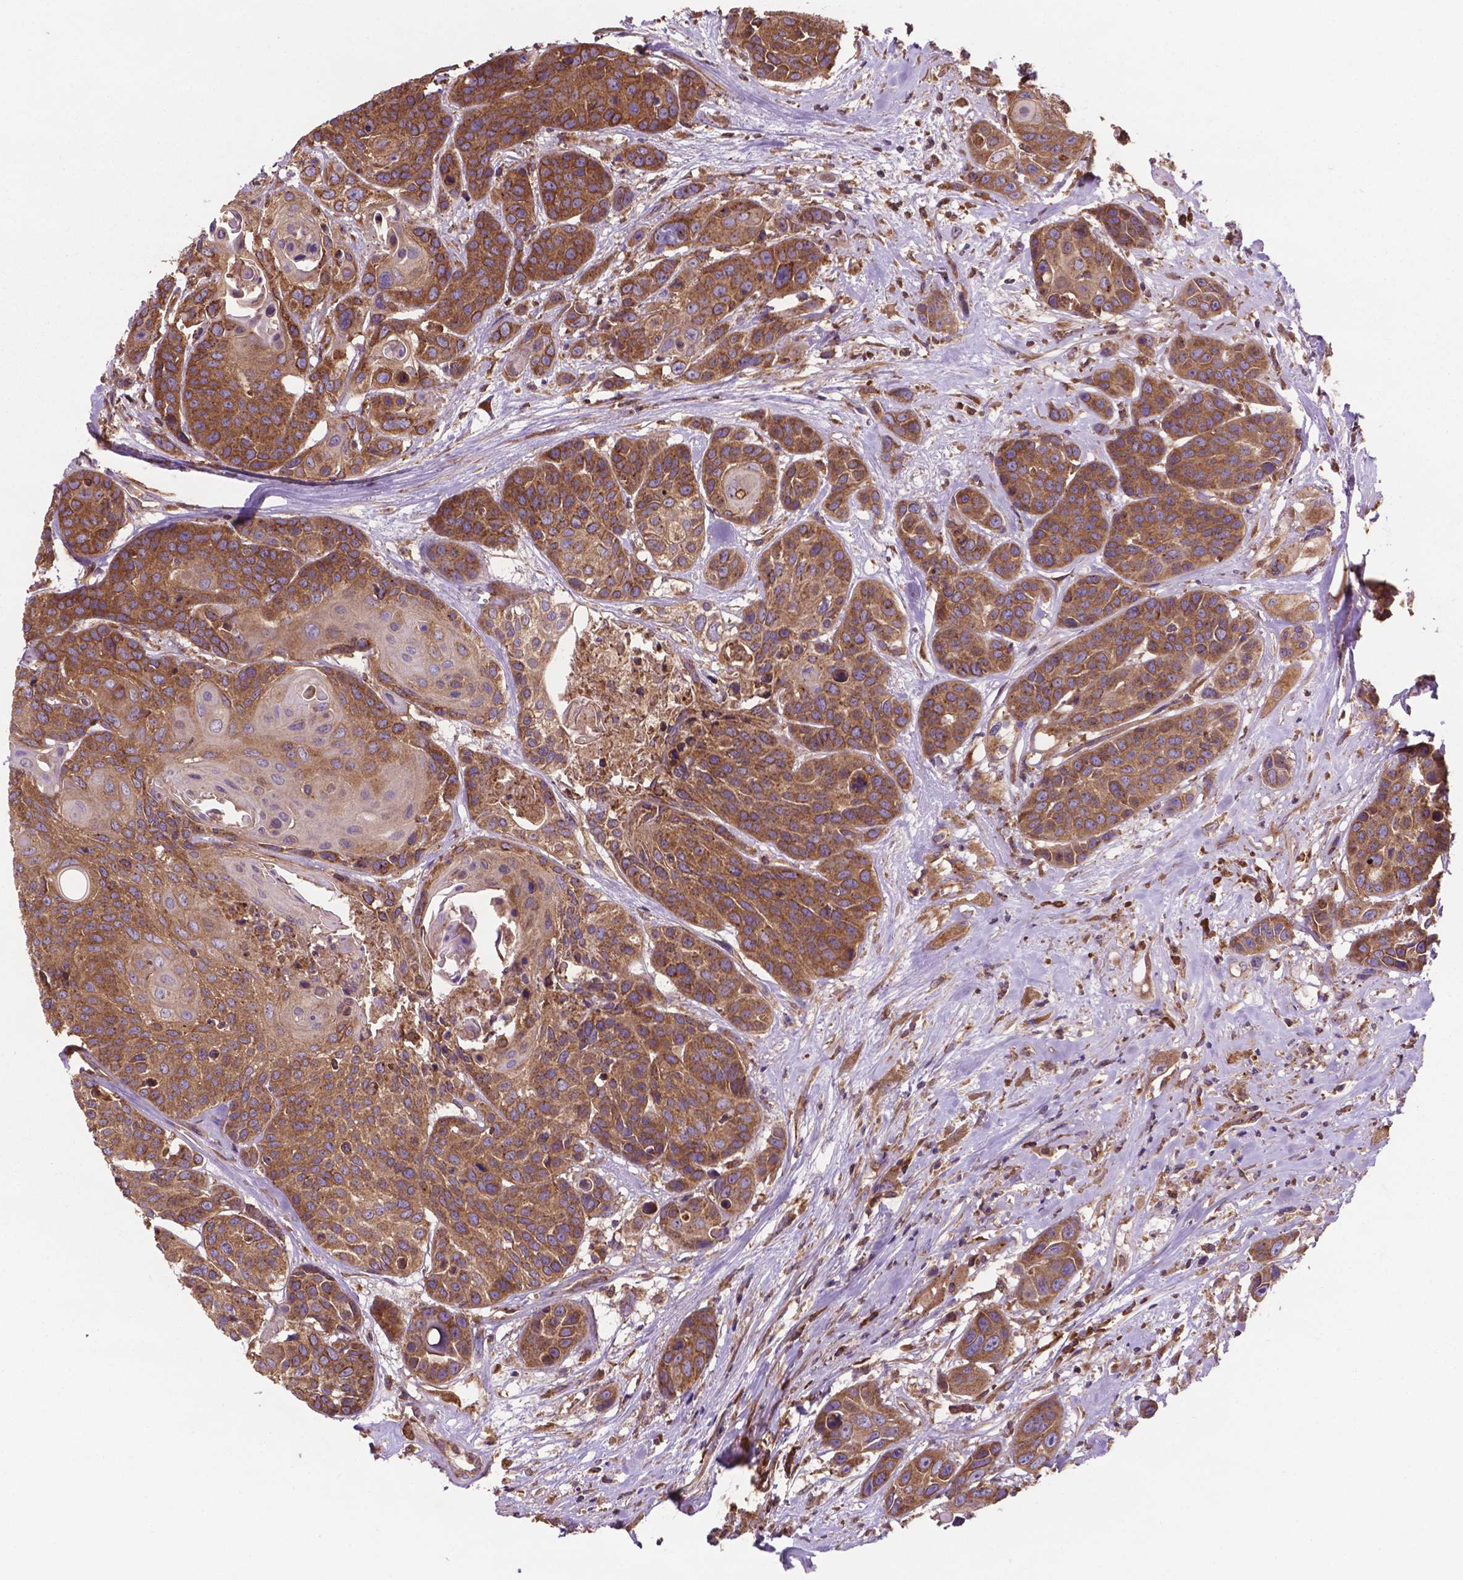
{"staining": {"intensity": "moderate", "quantity": ">75%", "location": "cytoplasmic/membranous"}, "tissue": "head and neck cancer", "cell_type": "Tumor cells", "image_type": "cancer", "snomed": [{"axis": "morphology", "description": "Squamous cell carcinoma, NOS"}, {"axis": "topography", "description": "Oral tissue"}, {"axis": "topography", "description": "Head-Neck"}], "caption": "Immunohistochemical staining of head and neck cancer displays medium levels of moderate cytoplasmic/membranous staining in about >75% of tumor cells.", "gene": "CCDC71L", "patient": {"sex": "male", "age": 56}}